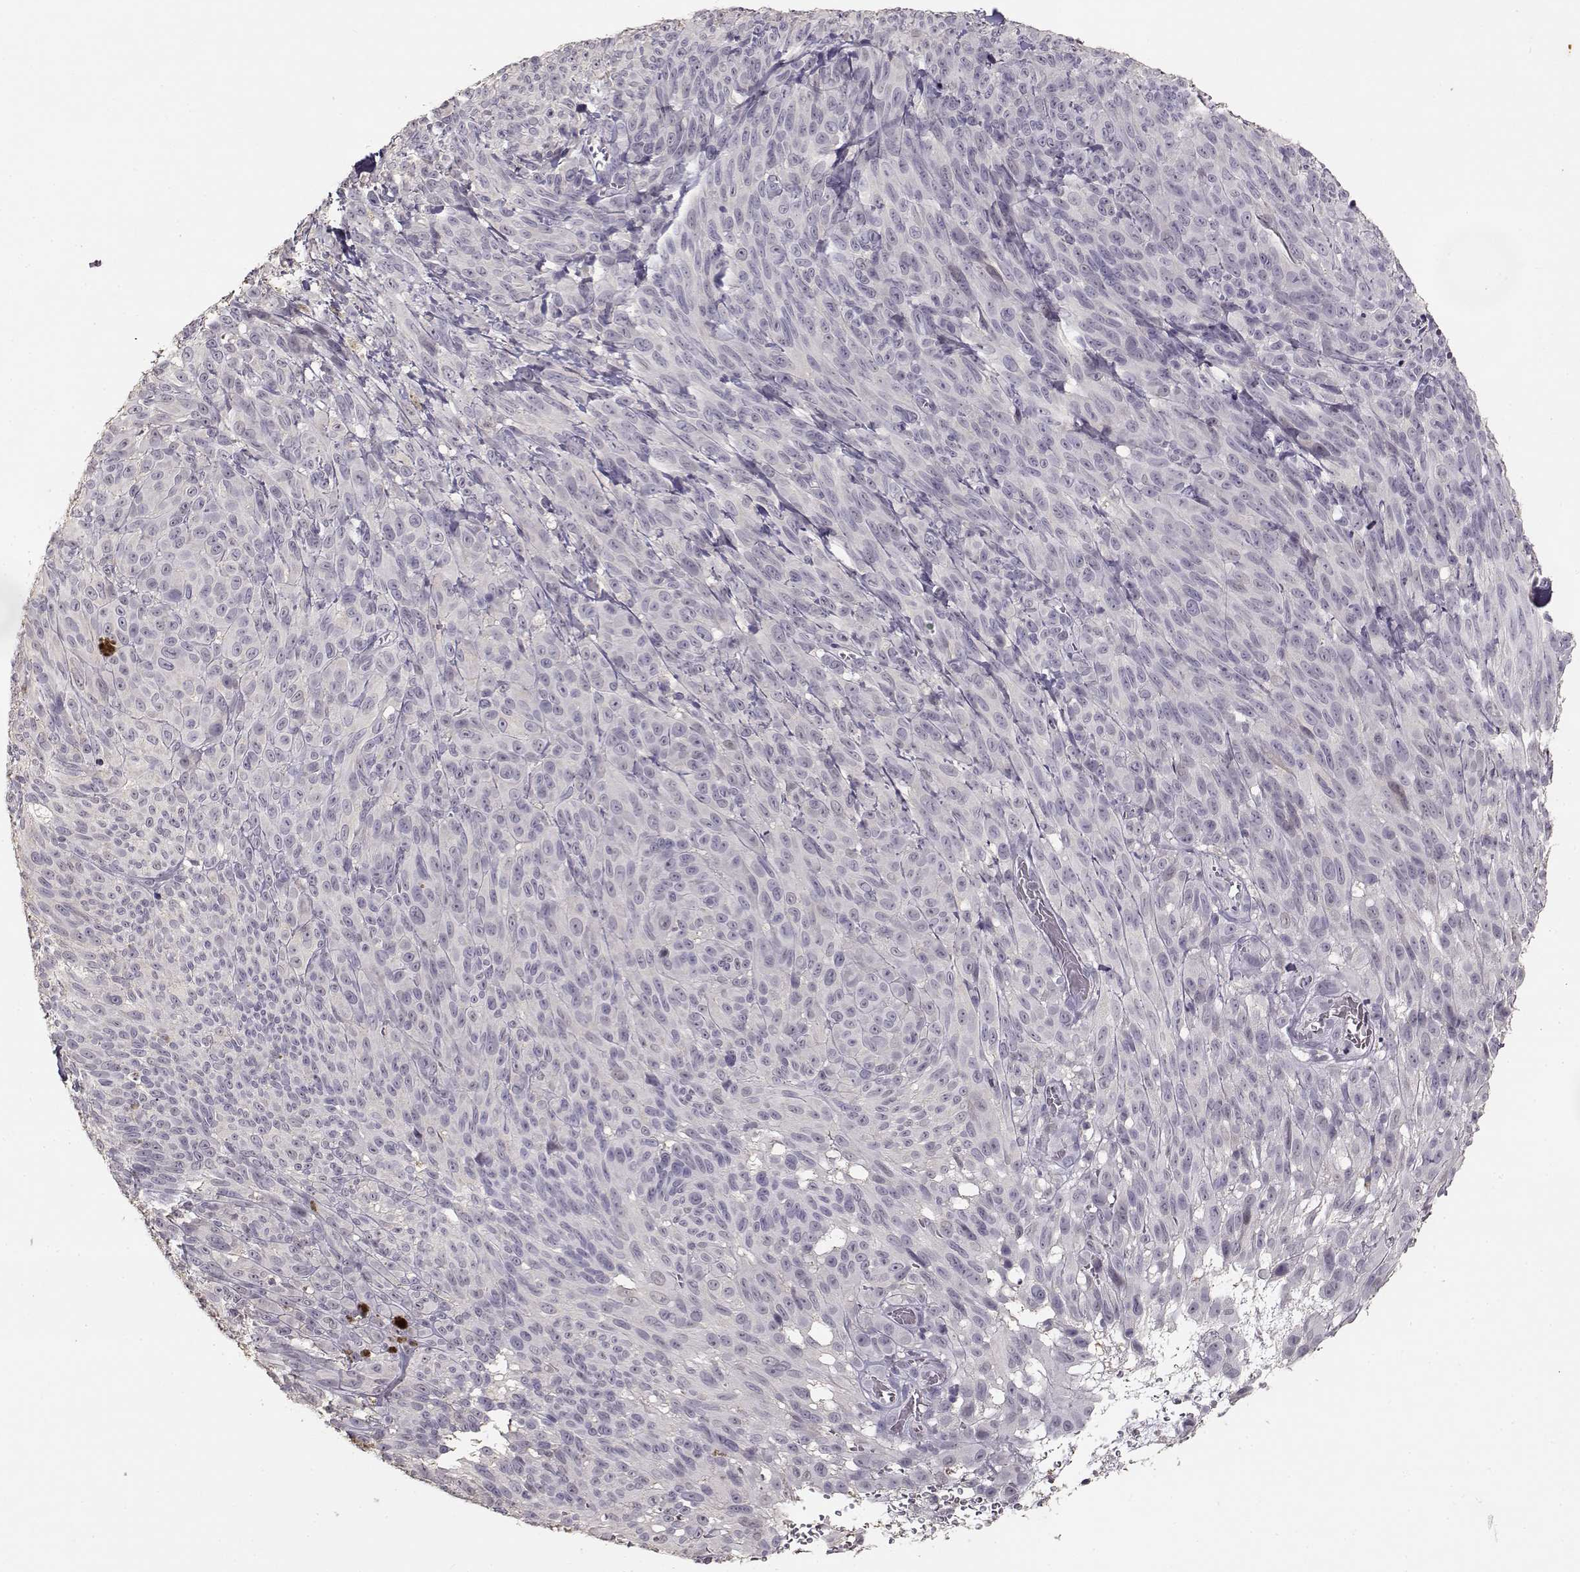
{"staining": {"intensity": "negative", "quantity": "none", "location": "none"}, "tissue": "melanoma", "cell_type": "Tumor cells", "image_type": "cancer", "snomed": [{"axis": "morphology", "description": "Malignant melanoma, NOS"}, {"axis": "topography", "description": "Skin"}], "caption": "Immunohistochemistry photomicrograph of neoplastic tissue: malignant melanoma stained with DAB (3,3'-diaminobenzidine) shows no significant protein staining in tumor cells.", "gene": "UROC1", "patient": {"sex": "male", "age": 83}}